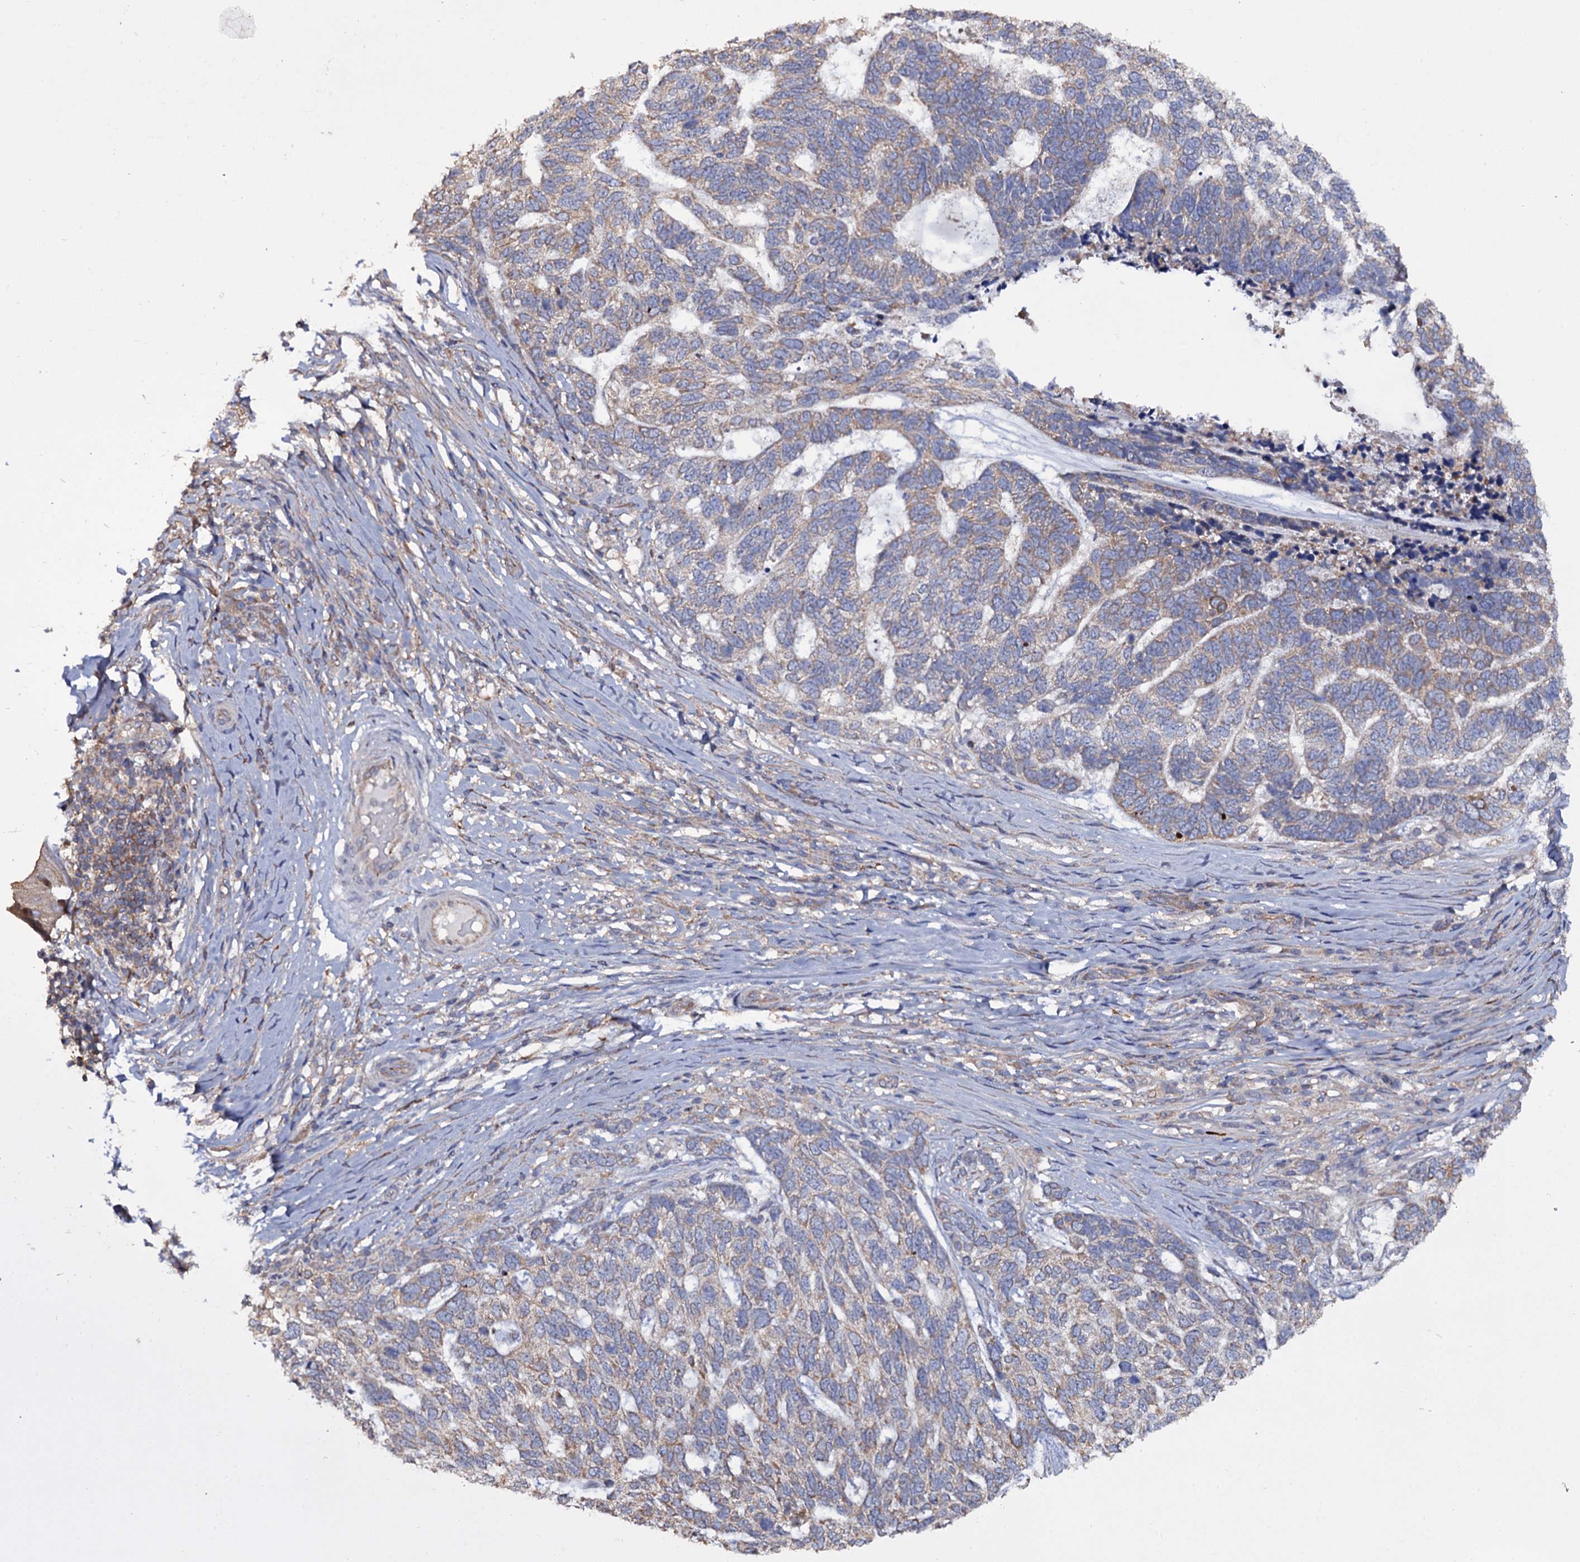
{"staining": {"intensity": "moderate", "quantity": "<25%", "location": "cytoplasmic/membranous"}, "tissue": "skin cancer", "cell_type": "Tumor cells", "image_type": "cancer", "snomed": [{"axis": "morphology", "description": "Basal cell carcinoma"}, {"axis": "topography", "description": "Skin"}], "caption": "Immunohistochemical staining of basal cell carcinoma (skin) reveals low levels of moderate cytoplasmic/membranous staining in approximately <25% of tumor cells.", "gene": "TTC23", "patient": {"sex": "female", "age": 65}}